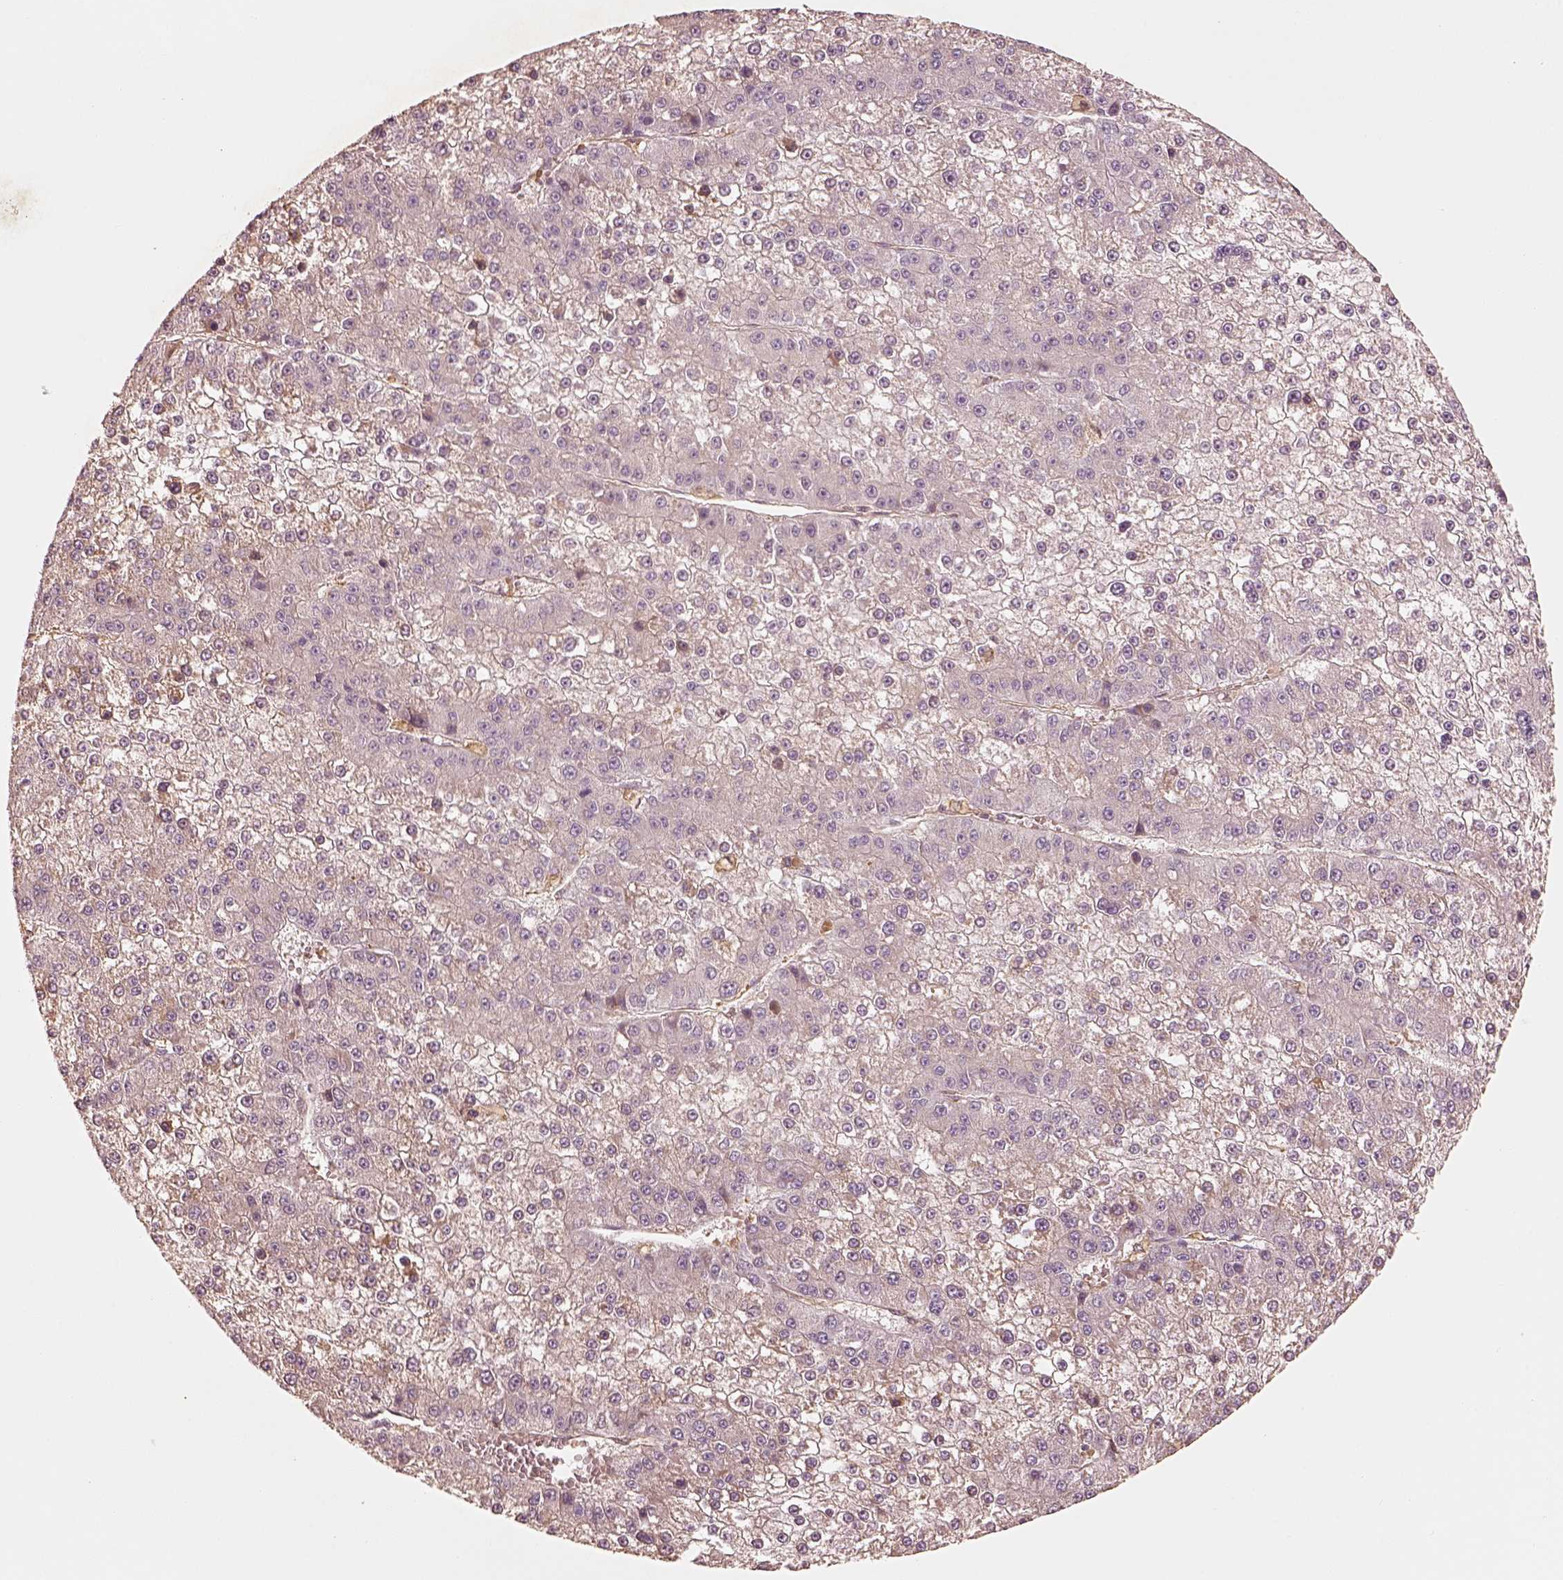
{"staining": {"intensity": "negative", "quantity": "none", "location": "none"}, "tissue": "liver cancer", "cell_type": "Tumor cells", "image_type": "cancer", "snomed": [{"axis": "morphology", "description": "Carcinoma, Hepatocellular, NOS"}, {"axis": "topography", "description": "Liver"}], "caption": "Immunohistochemistry (IHC) photomicrograph of neoplastic tissue: liver hepatocellular carcinoma stained with DAB (3,3'-diaminobenzidine) reveals no significant protein expression in tumor cells. (DAB immunohistochemistry visualized using brightfield microscopy, high magnification).", "gene": "FSCN1", "patient": {"sex": "female", "age": 73}}